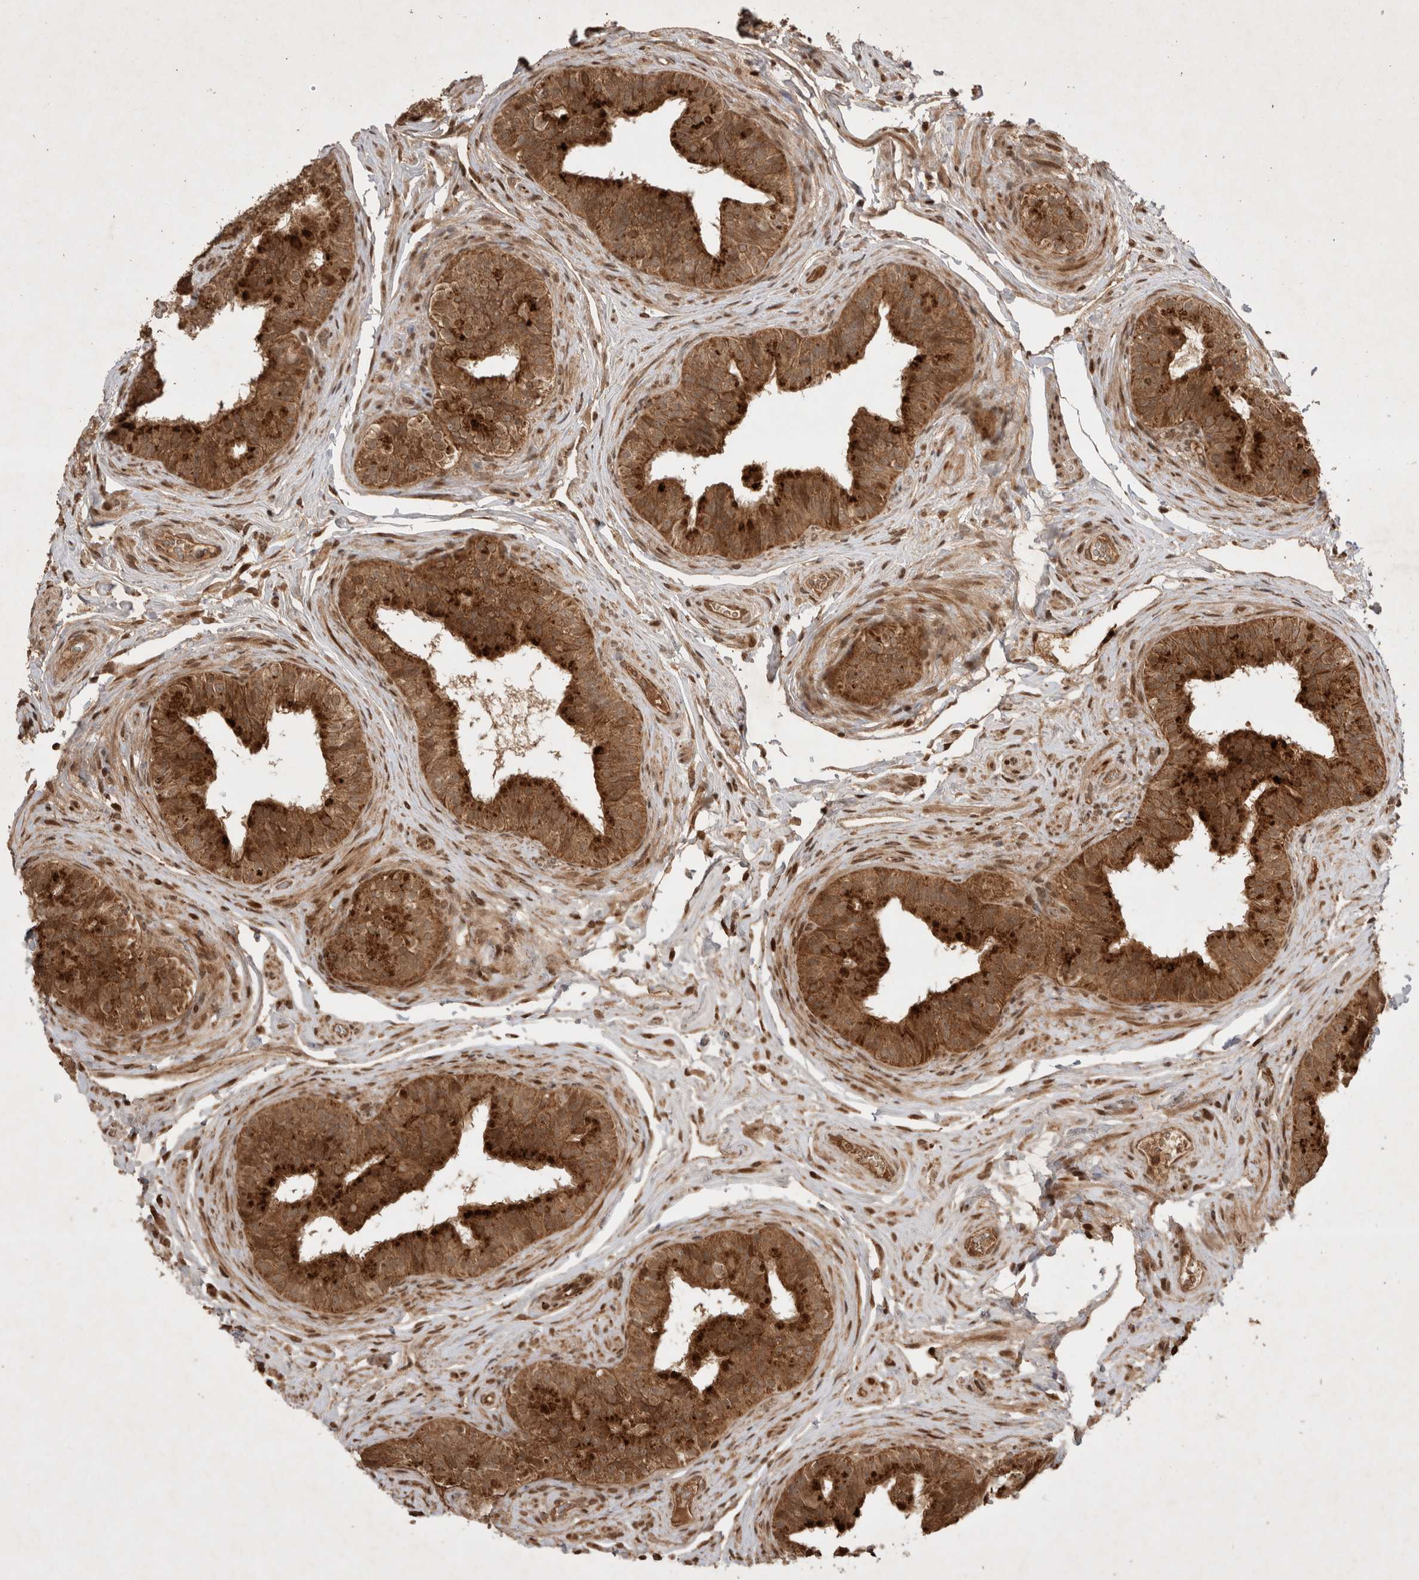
{"staining": {"intensity": "strong", "quantity": ">75%", "location": "cytoplasmic/membranous"}, "tissue": "epididymis", "cell_type": "Glandular cells", "image_type": "normal", "snomed": [{"axis": "morphology", "description": "Normal tissue, NOS"}, {"axis": "topography", "description": "Epididymis"}], "caption": "This photomicrograph exhibits immunohistochemistry (IHC) staining of unremarkable epididymis, with high strong cytoplasmic/membranous positivity in about >75% of glandular cells.", "gene": "FAM221A", "patient": {"sex": "male", "age": 49}}